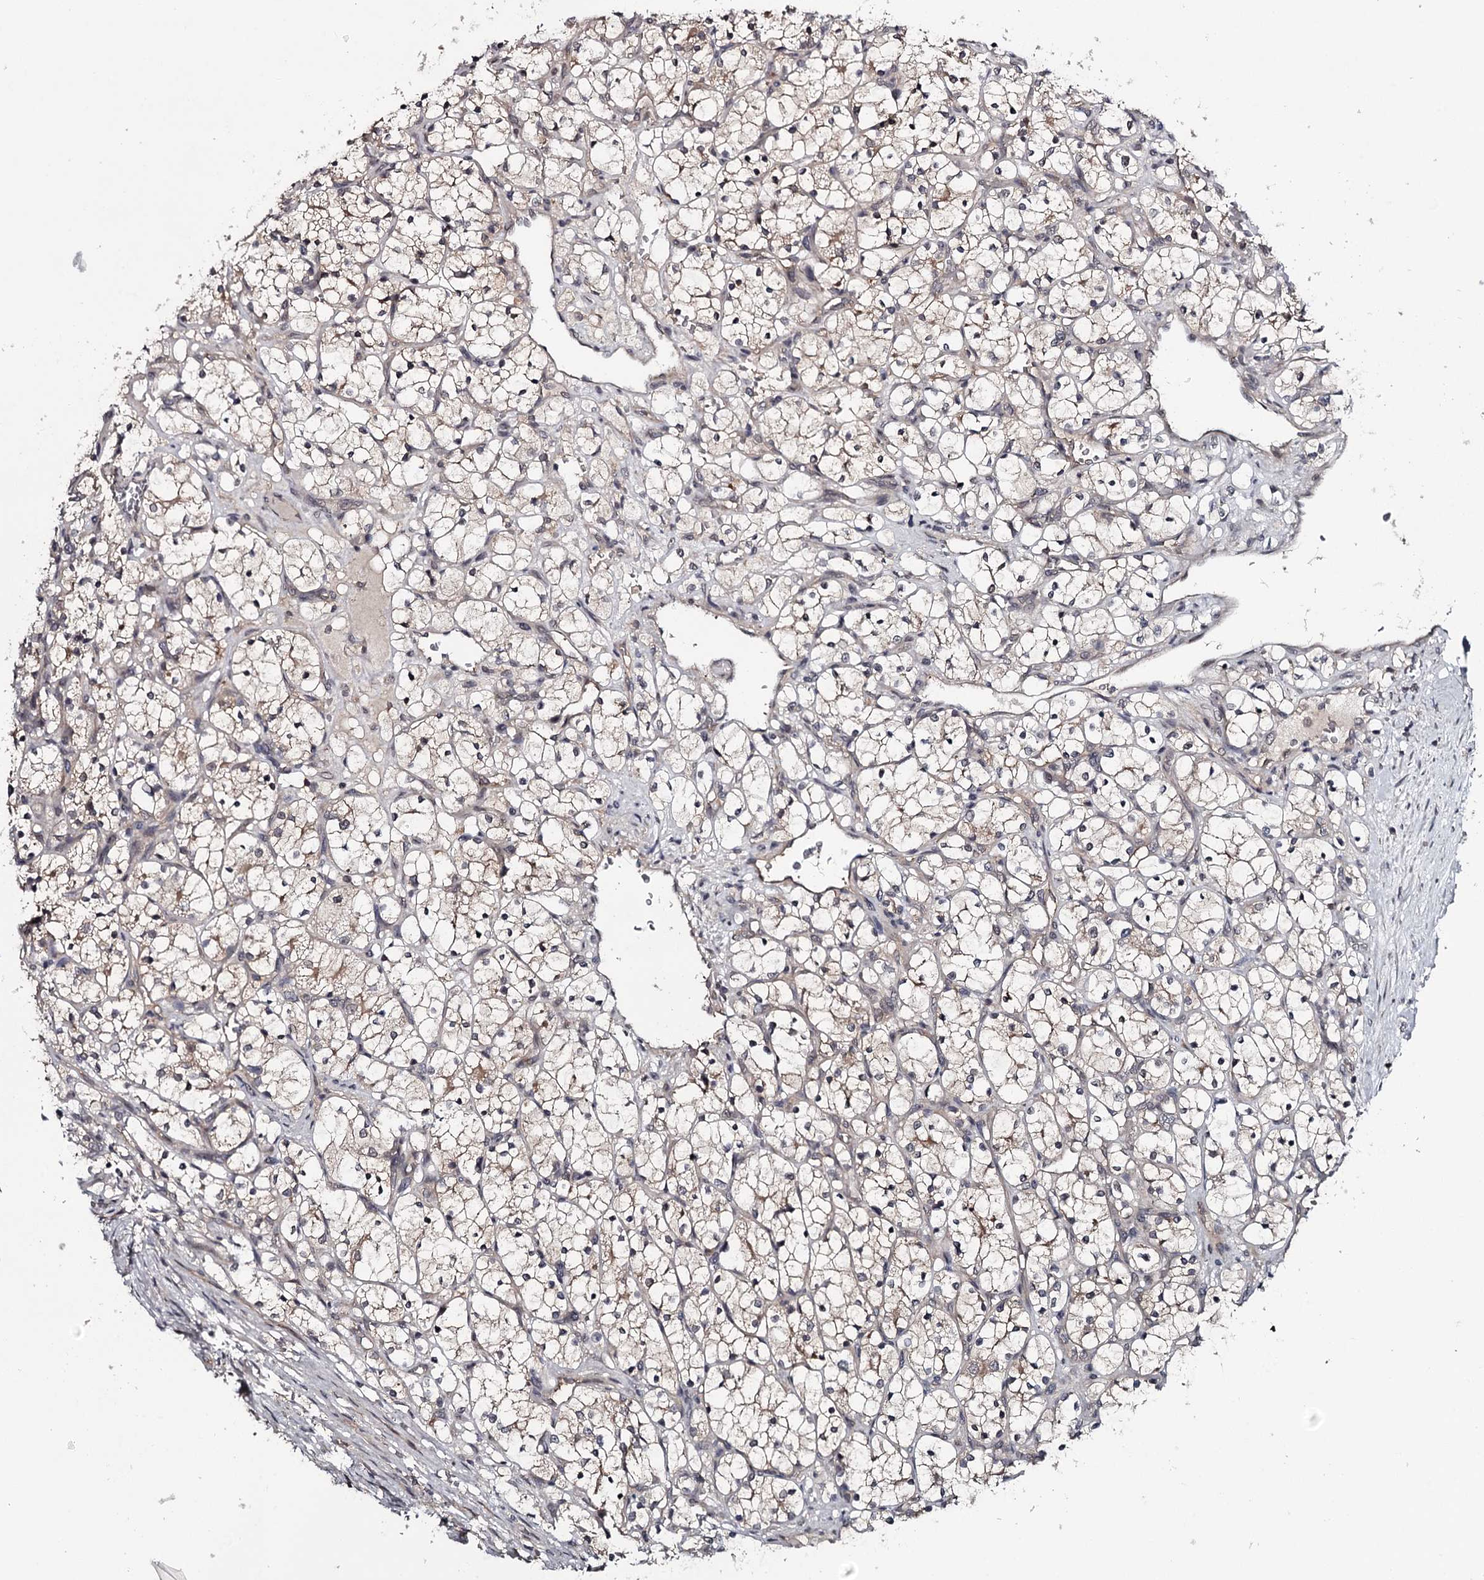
{"staining": {"intensity": "weak", "quantity": "<25%", "location": "nuclear"}, "tissue": "renal cancer", "cell_type": "Tumor cells", "image_type": "cancer", "snomed": [{"axis": "morphology", "description": "Adenocarcinoma, NOS"}, {"axis": "topography", "description": "Kidney"}], "caption": "Tumor cells show no significant protein staining in renal cancer (adenocarcinoma).", "gene": "GTSF1", "patient": {"sex": "female", "age": 69}}